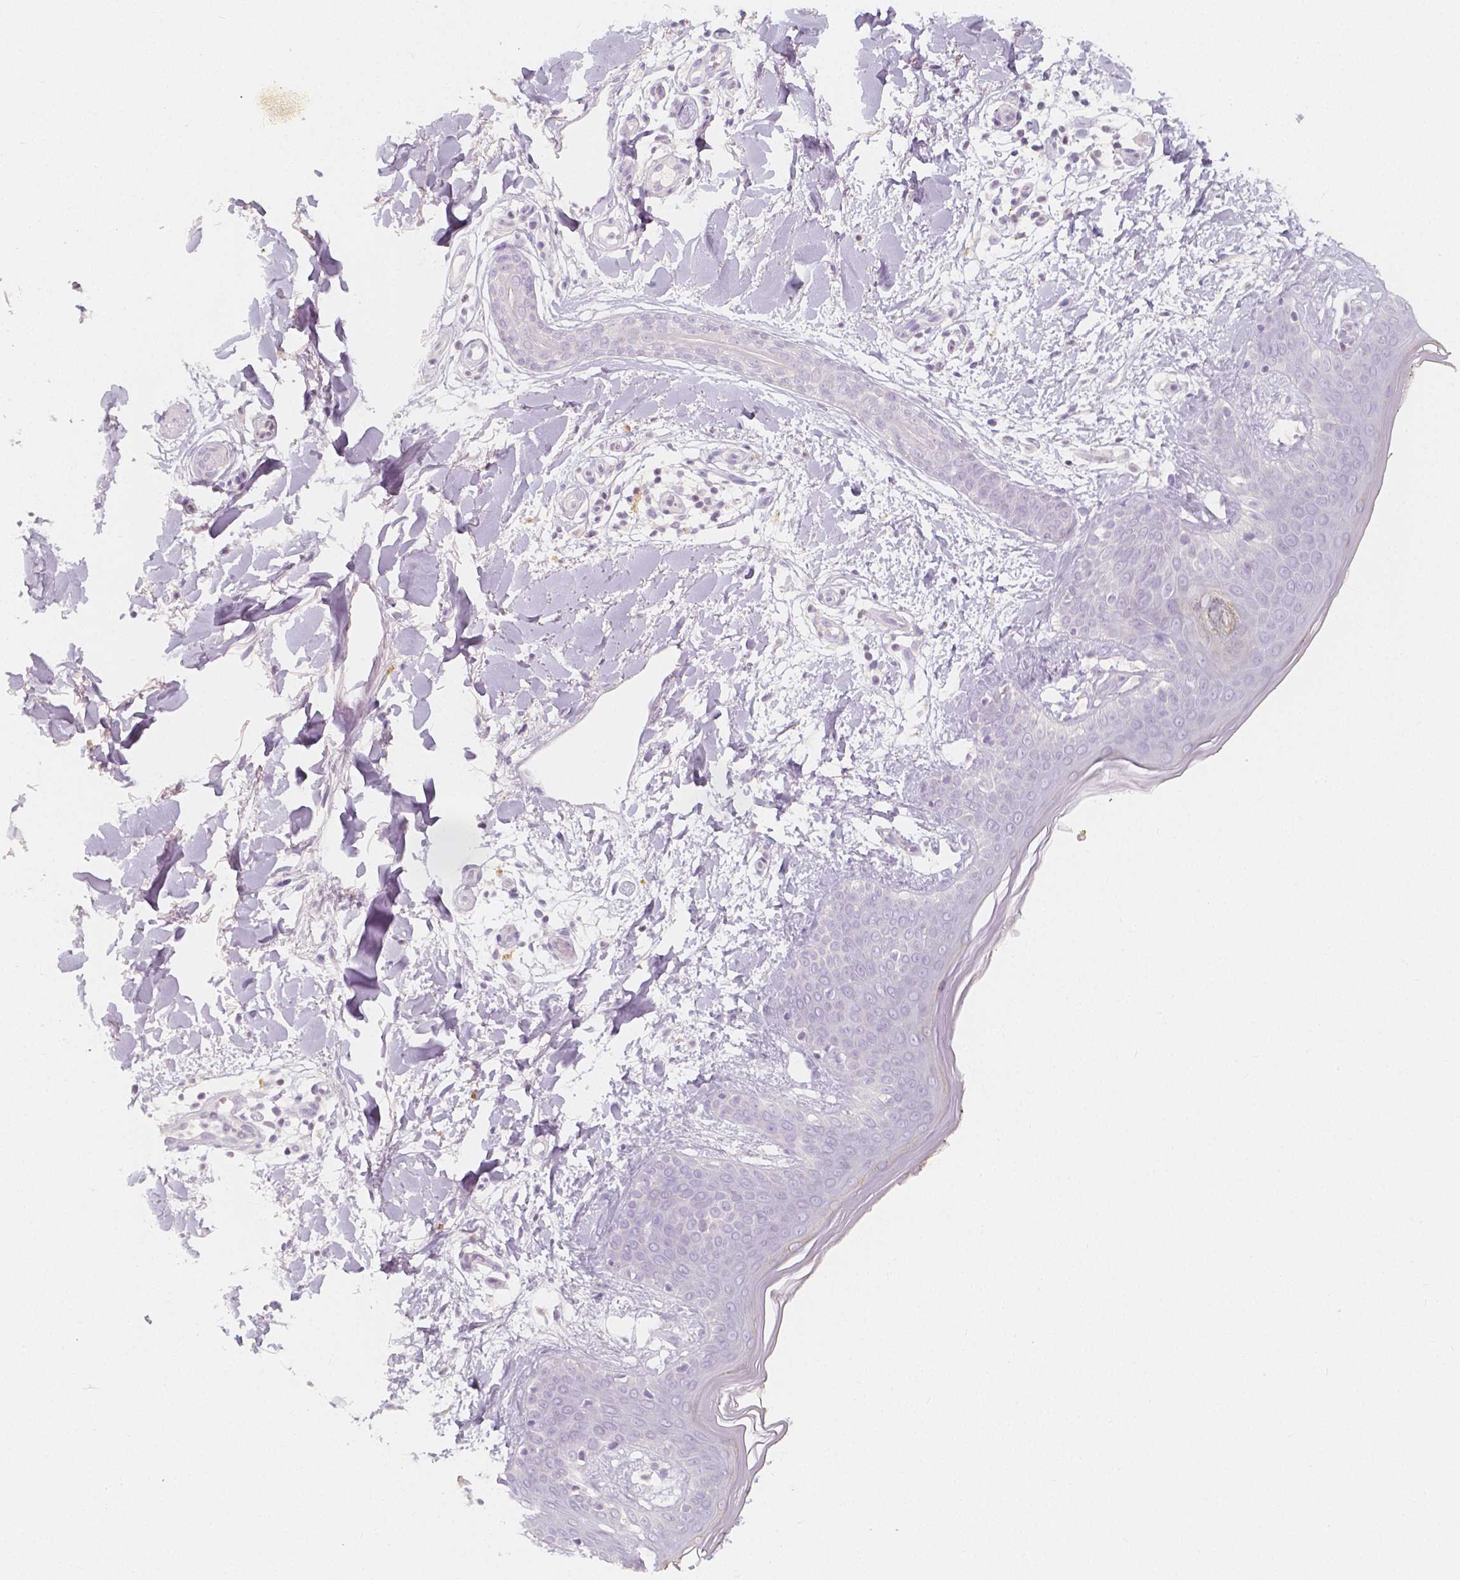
{"staining": {"intensity": "negative", "quantity": "none", "location": "none"}, "tissue": "skin", "cell_type": "Fibroblasts", "image_type": "normal", "snomed": [{"axis": "morphology", "description": "Normal tissue, NOS"}, {"axis": "topography", "description": "Skin"}], "caption": "Immunohistochemistry (IHC) micrograph of normal skin stained for a protein (brown), which exhibits no expression in fibroblasts.", "gene": "BATF", "patient": {"sex": "female", "age": 34}}